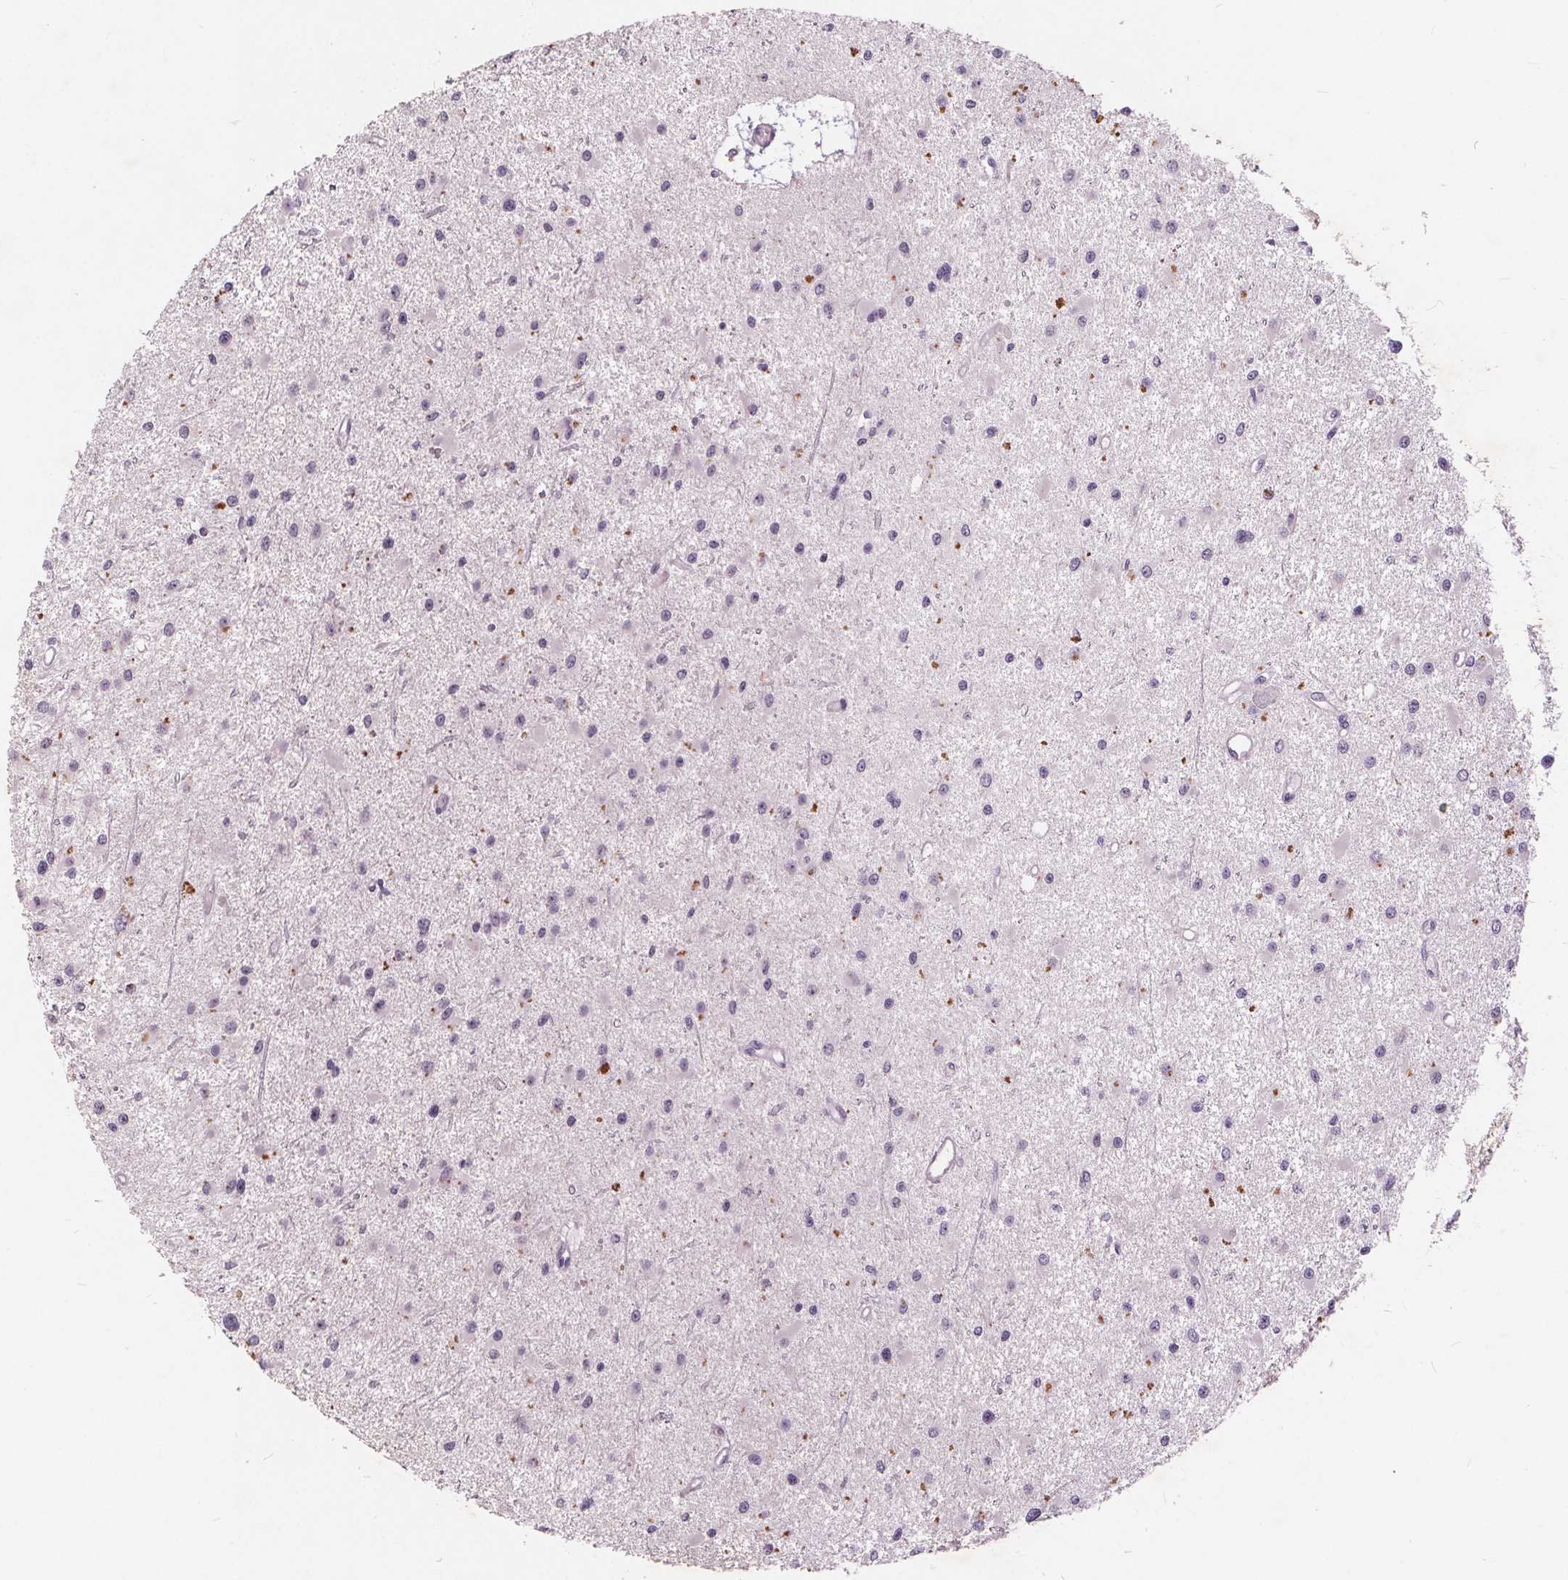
{"staining": {"intensity": "negative", "quantity": "none", "location": "none"}, "tissue": "glioma", "cell_type": "Tumor cells", "image_type": "cancer", "snomed": [{"axis": "morphology", "description": "Glioma, malignant, High grade"}, {"axis": "topography", "description": "Brain"}], "caption": "Tumor cells are negative for protein expression in human malignant high-grade glioma.", "gene": "PLA2G2E", "patient": {"sex": "male", "age": 54}}